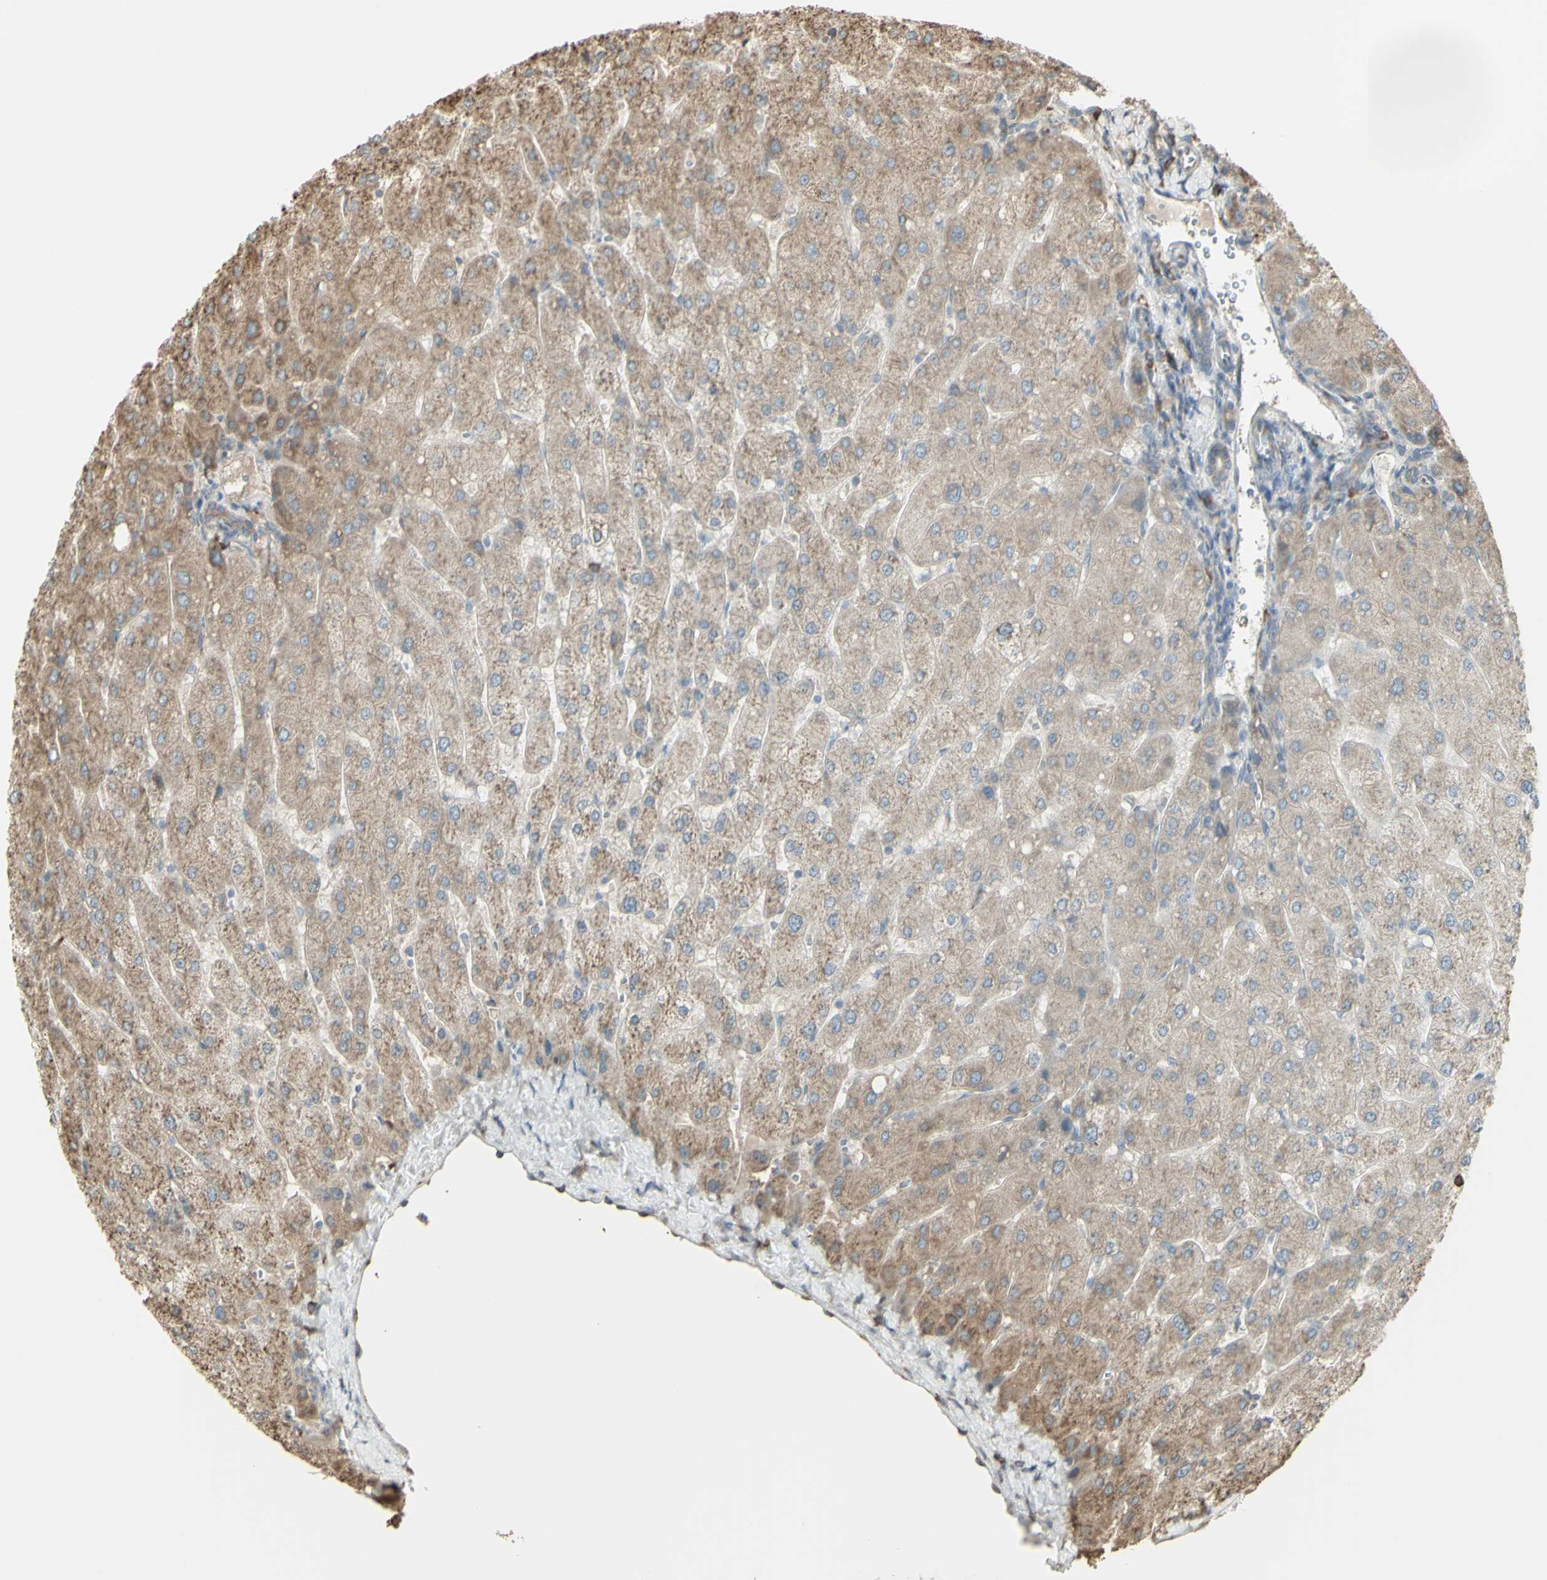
{"staining": {"intensity": "weak", "quantity": ">75%", "location": "cytoplasmic/membranous"}, "tissue": "liver", "cell_type": "Cholangiocytes", "image_type": "normal", "snomed": [{"axis": "morphology", "description": "Normal tissue, NOS"}, {"axis": "topography", "description": "Liver"}], "caption": "Immunohistochemical staining of normal human liver exhibits low levels of weak cytoplasmic/membranous expression in approximately >75% of cholangiocytes. (Stains: DAB in brown, nuclei in blue, Microscopy: brightfield microscopy at high magnification).", "gene": "EEF1B2", "patient": {"sex": "male", "age": 55}}